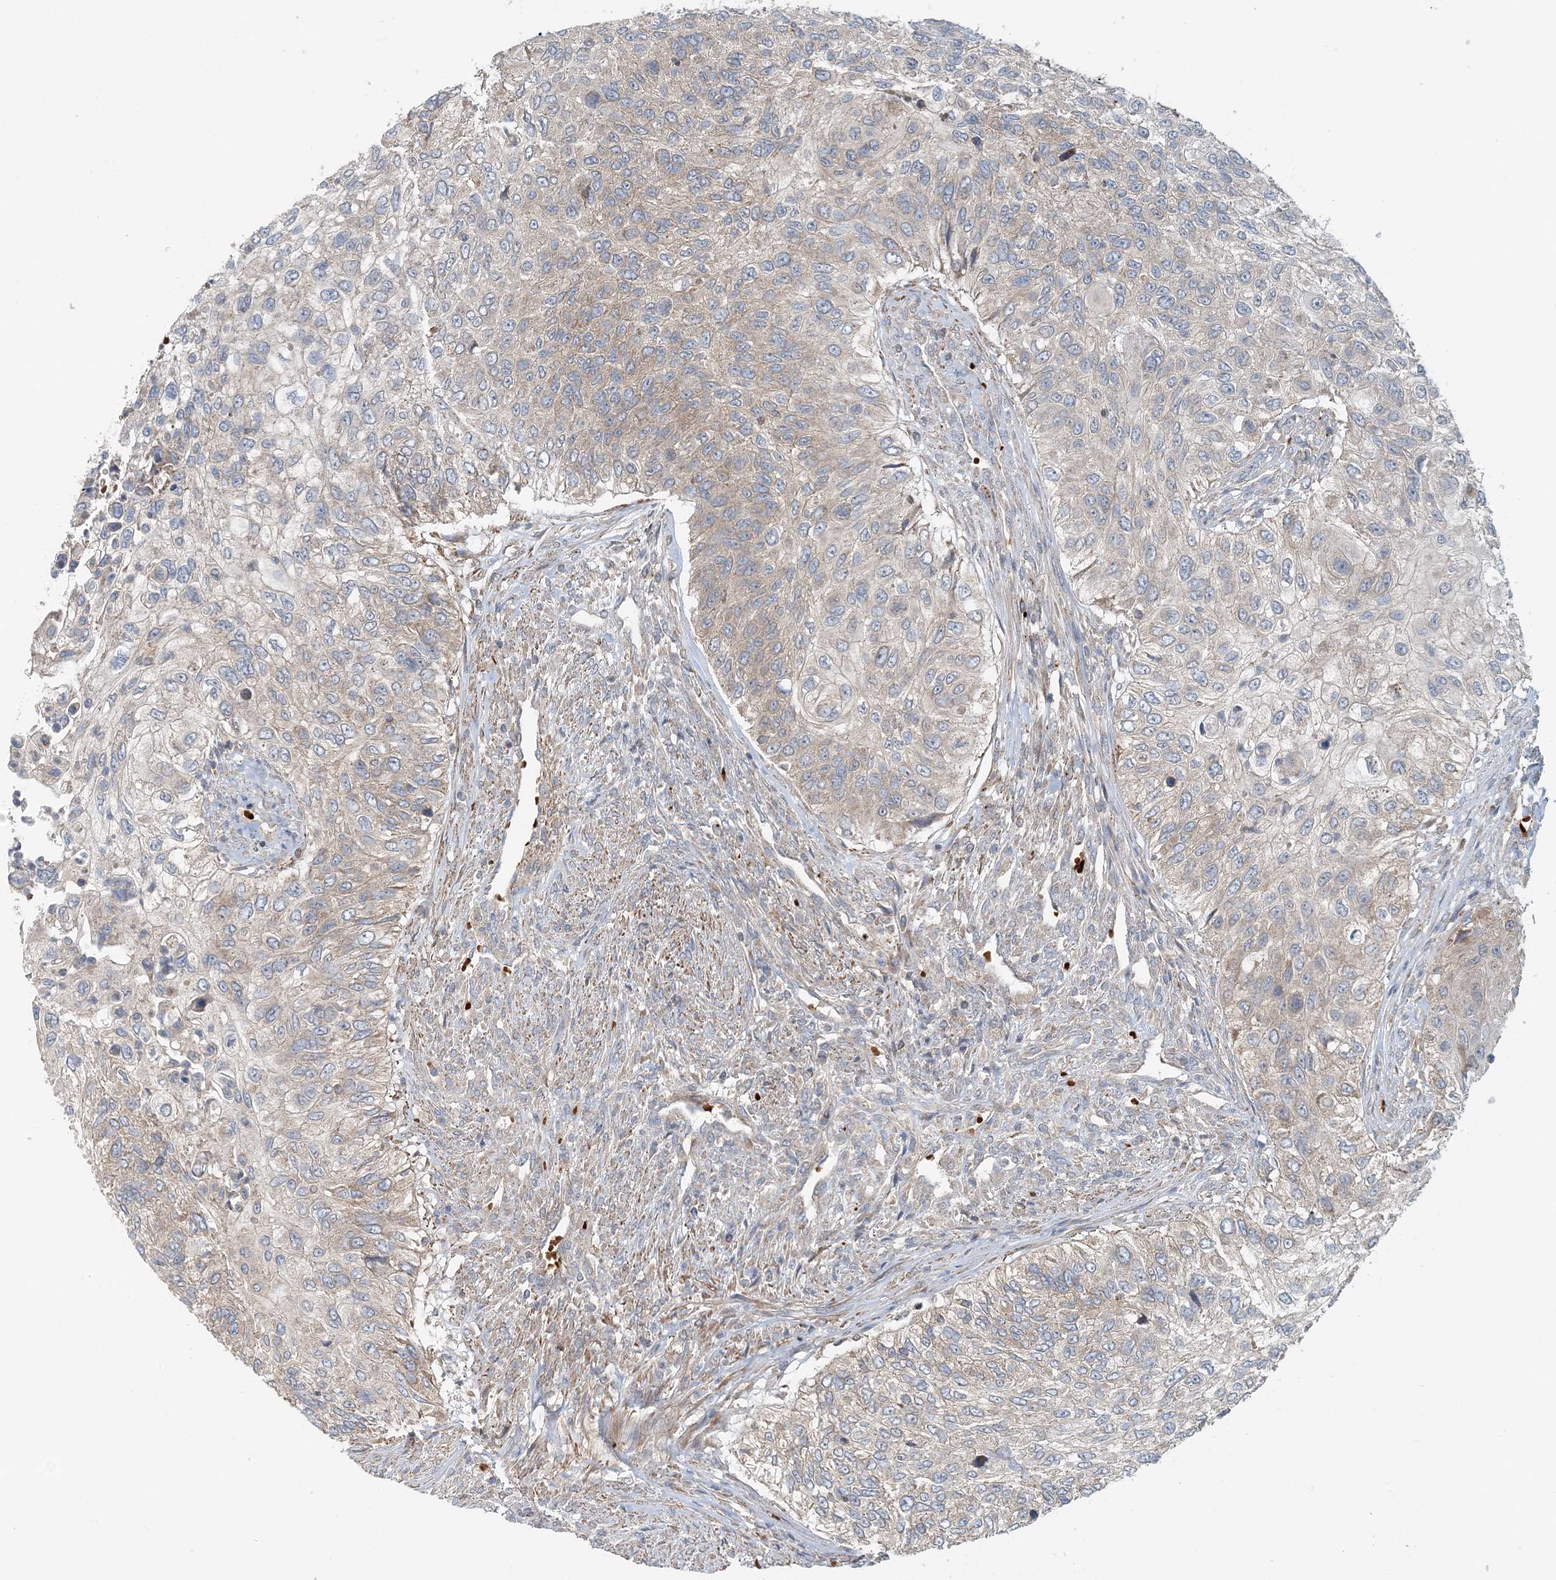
{"staining": {"intensity": "weak", "quantity": "<25%", "location": "cytoplasmic/membranous"}, "tissue": "urothelial cancer", "cell_type": "Tumor cells", "image_type": "cancer", "snomed": [{"axis": "morphology", "description": "Urothelial carcinoma, High grade"}, {"axis": "topography", "description": "Urinary bladder"}], "caption": "A high-resolution image shows IHC staining of urothelial cancer, which shows no significant positivity in tumor cells.", "gene": "TTI1", "patient": {"sex": "female", "age": 60}}